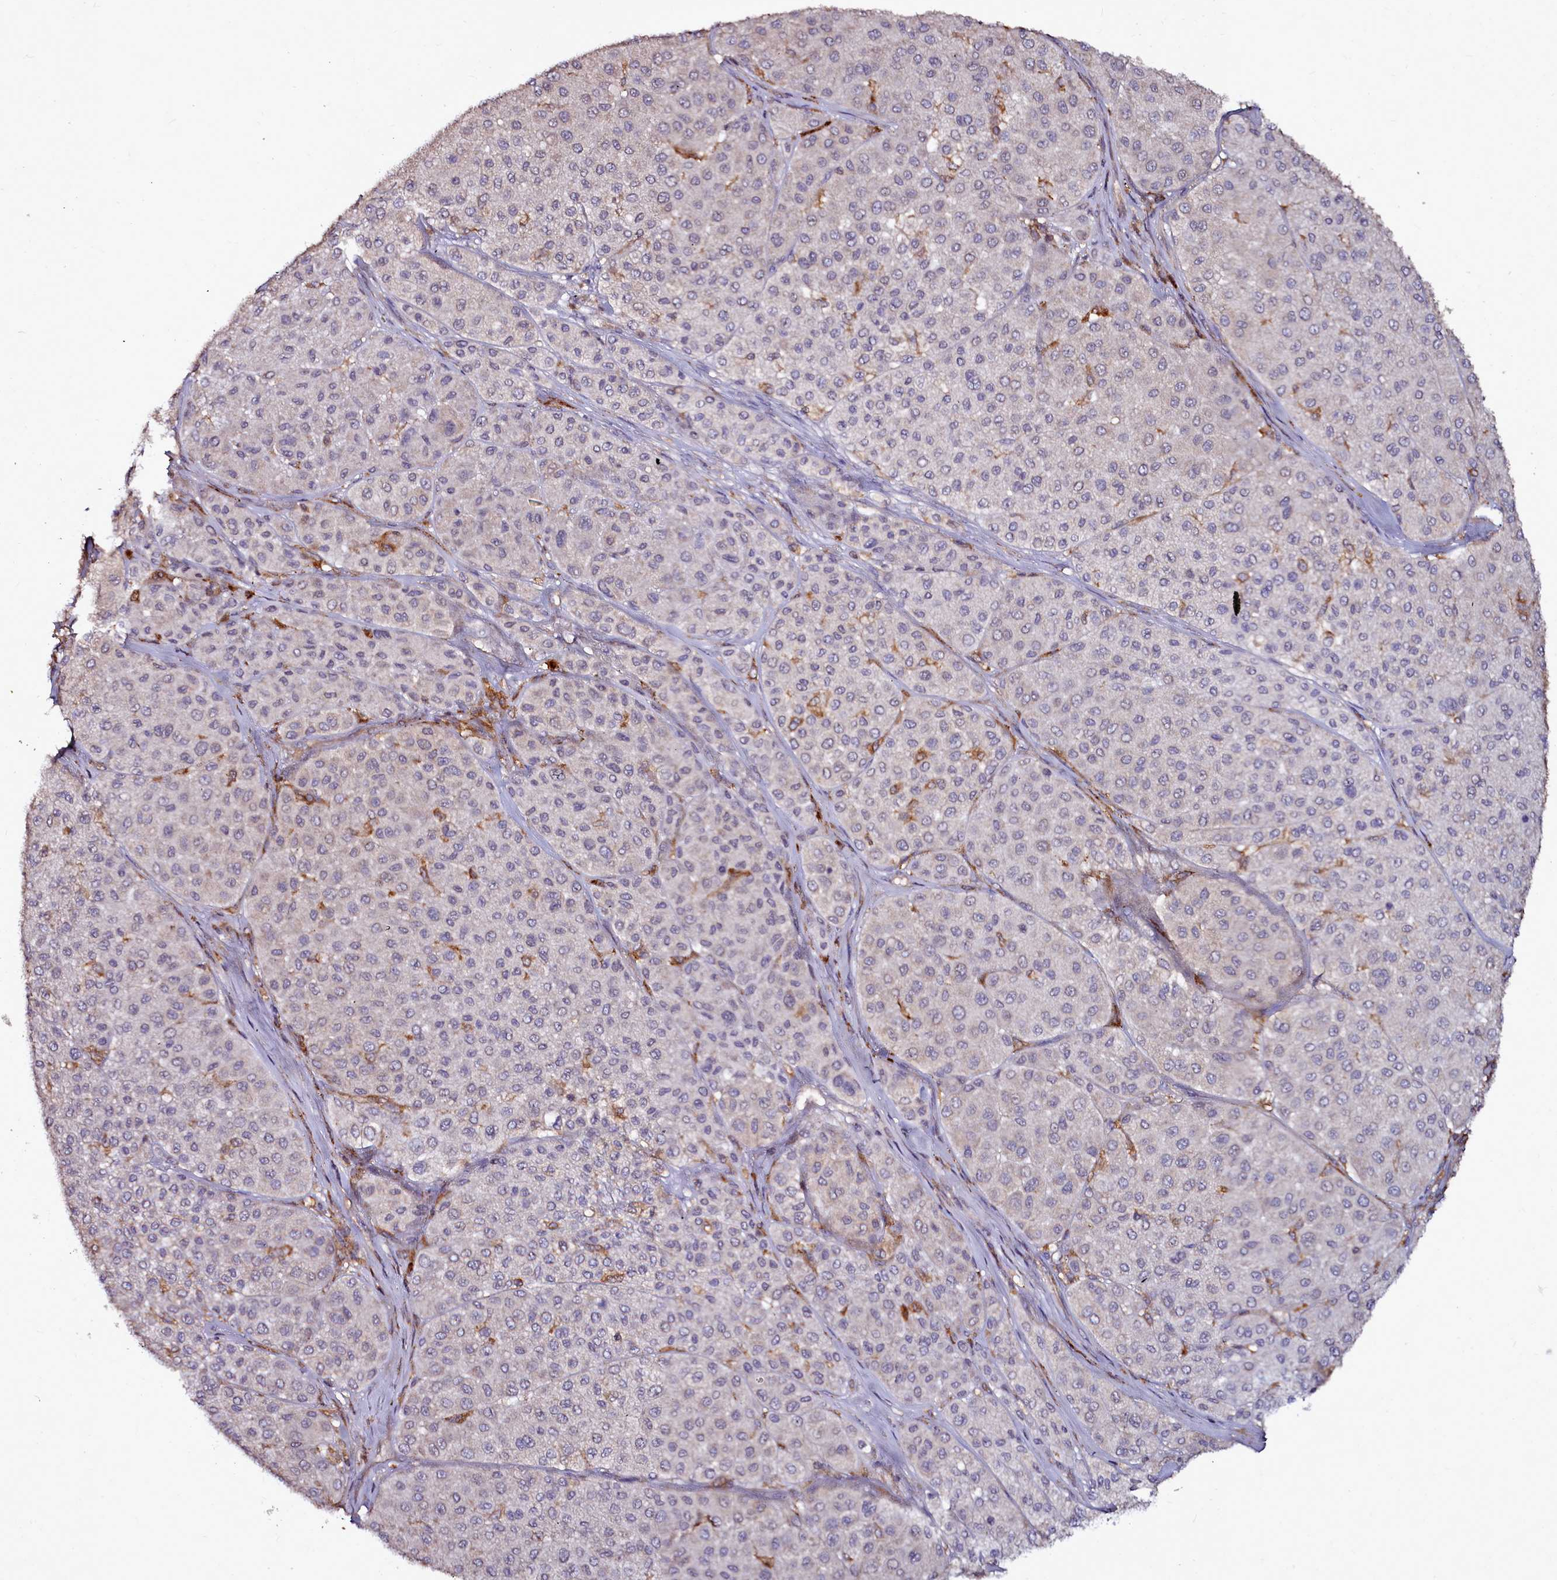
{"staining": {"intensity": "negative", "quantity": "none", "location": "none"}, "tissue": "melanoma", "cell_type": "Tumor cells", "image_type": "cancer", "snomed": [{"axis": "morphology", "description": "Malignant melanoma, Metastatic site"}, {"axis": "topography", "description": "Smooth muscle"}], "caption": "This micrograph is of malignant melanoma (metastatic site) stained with immunohistochemistry to label a protein in brown with the nuclei are counter-stained blue. There is no staining in tumor cells.", "gene": "NCKAP1L", "patient": {"sex": "male", "age": 41}}